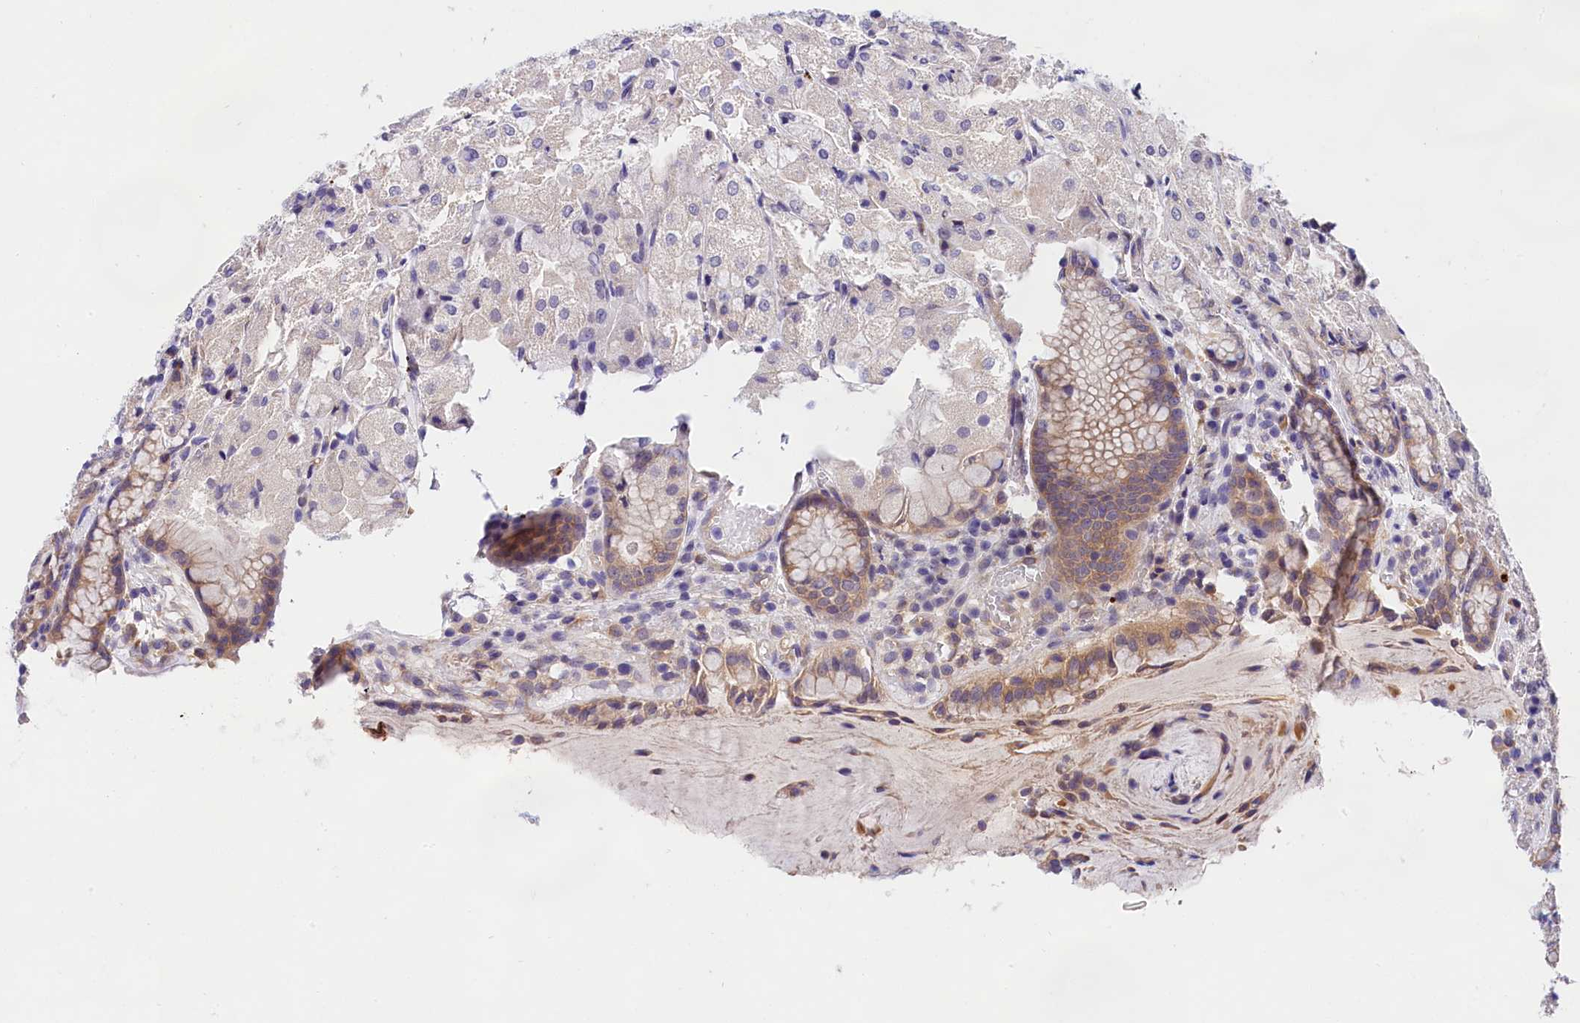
{"staining": {"intensity": "moderate", "quantity": "25%-75%", "location": "cytoplasmic/membranous"}, "tissue": "stomach", "cell_type": "Glandular cells", "image_type": "normal", "snomed": [{"axis": "morphology", "description": "Normal tissue, NOS"}, {"axis": "topography", "description": "Stomach, upper"}], "caption": "Glandular cells show medium levels of moderate cytoplasmic/membranous expression in approximately 25%-75% of cells in normal stomach.", "gene": "OAS3", "patient": {"sex": "male", "age": 72}}